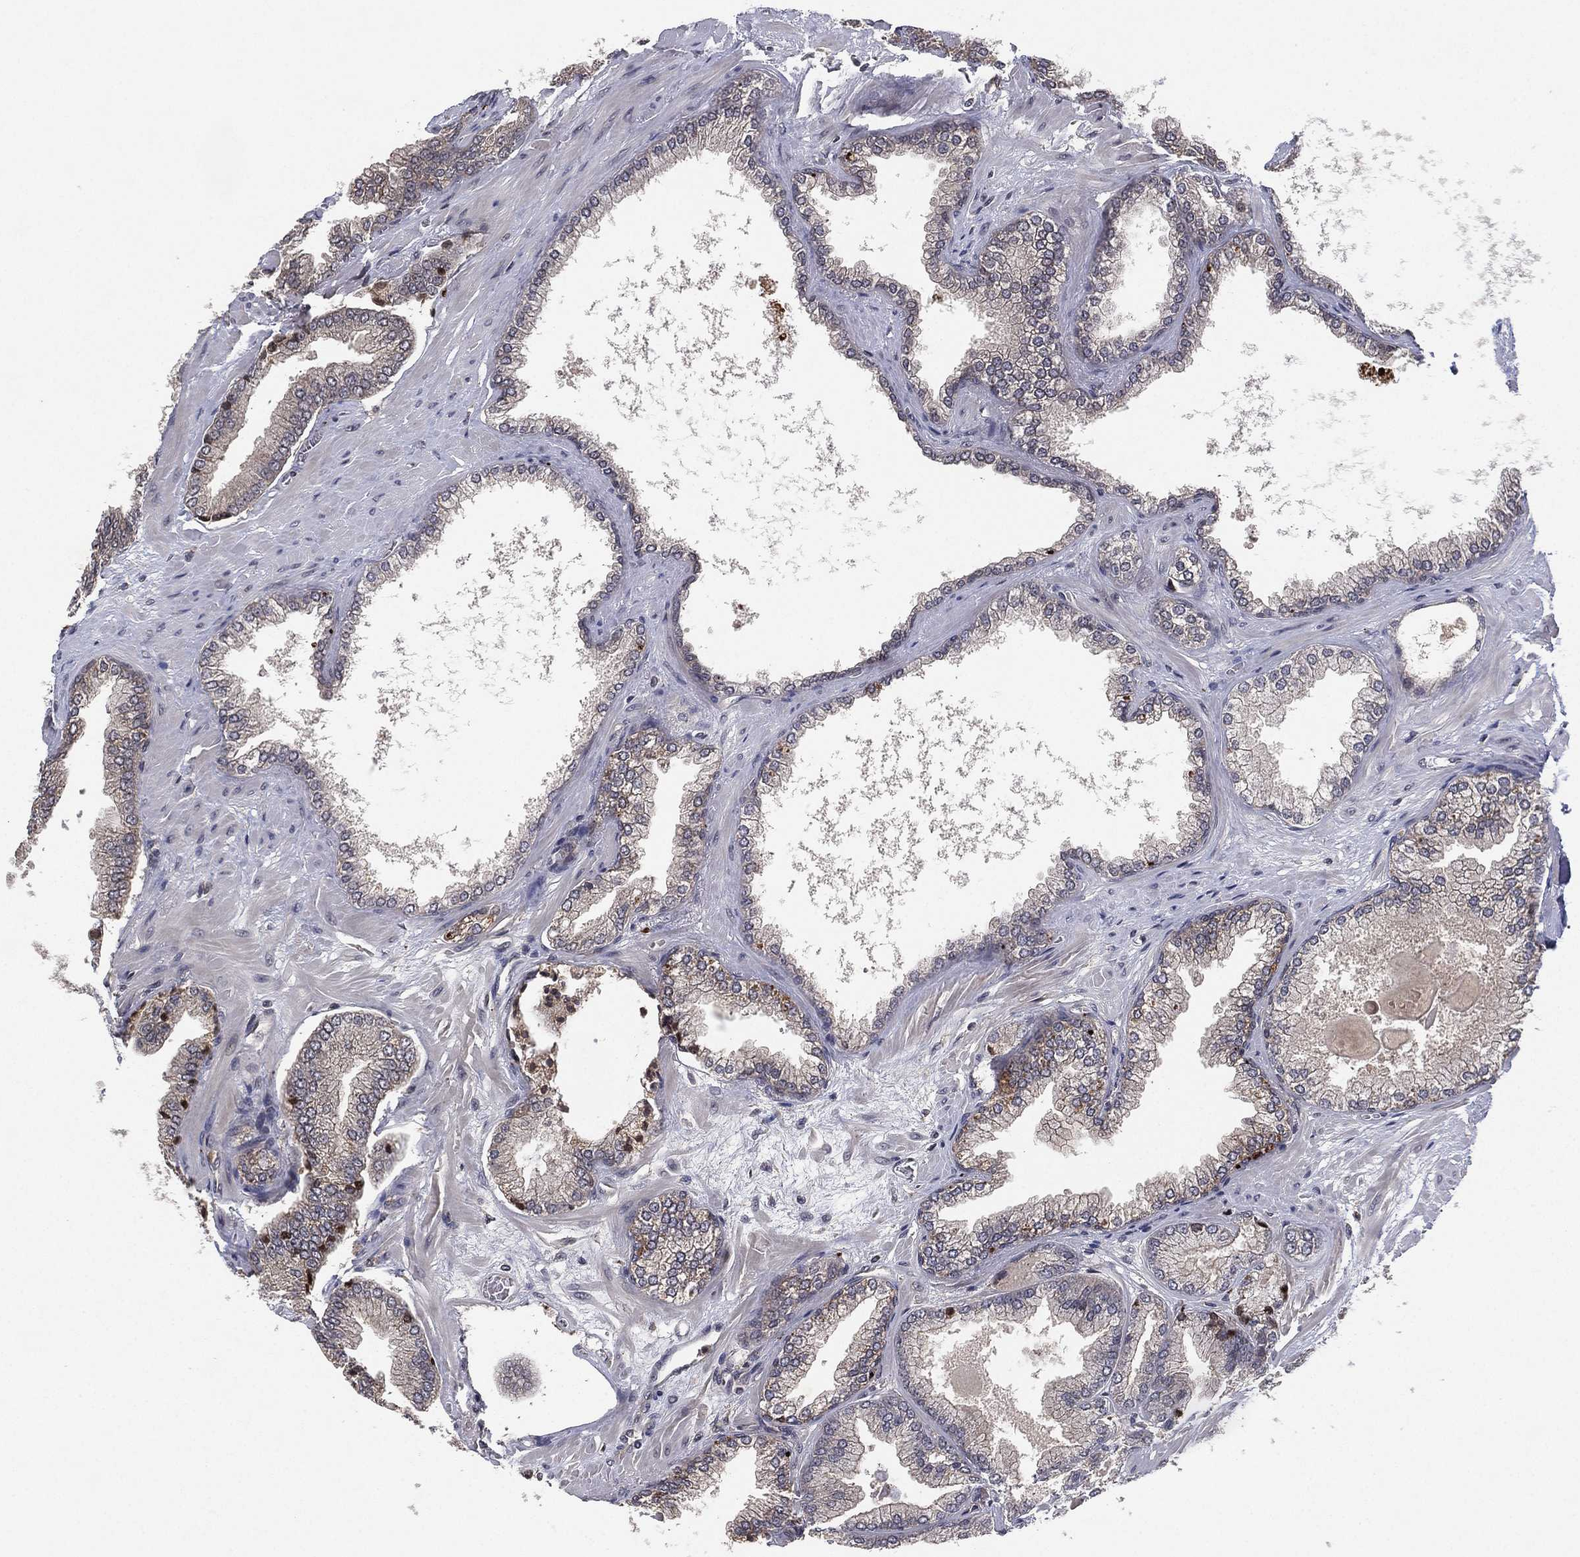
{"staining": {"intensity": "weak", "quantity": "<25%", "location": "cytoplasmic/membranous"}, "tissue": "prostate cancer", "cell_type": "Tumor cells", "image_type": "cancer", "snomed": [{"axis": "morphology", "description": "Adenocarcinoma, Low grade"}, {"axis": "topography", "description": "Prostate"}], "caption": "Immunohistochemical staining of human prostate cancer demonstrates no significant staining in tumor cells.", "gene": "ATG4B", "patient": {"sex": "male", "age": 72}}